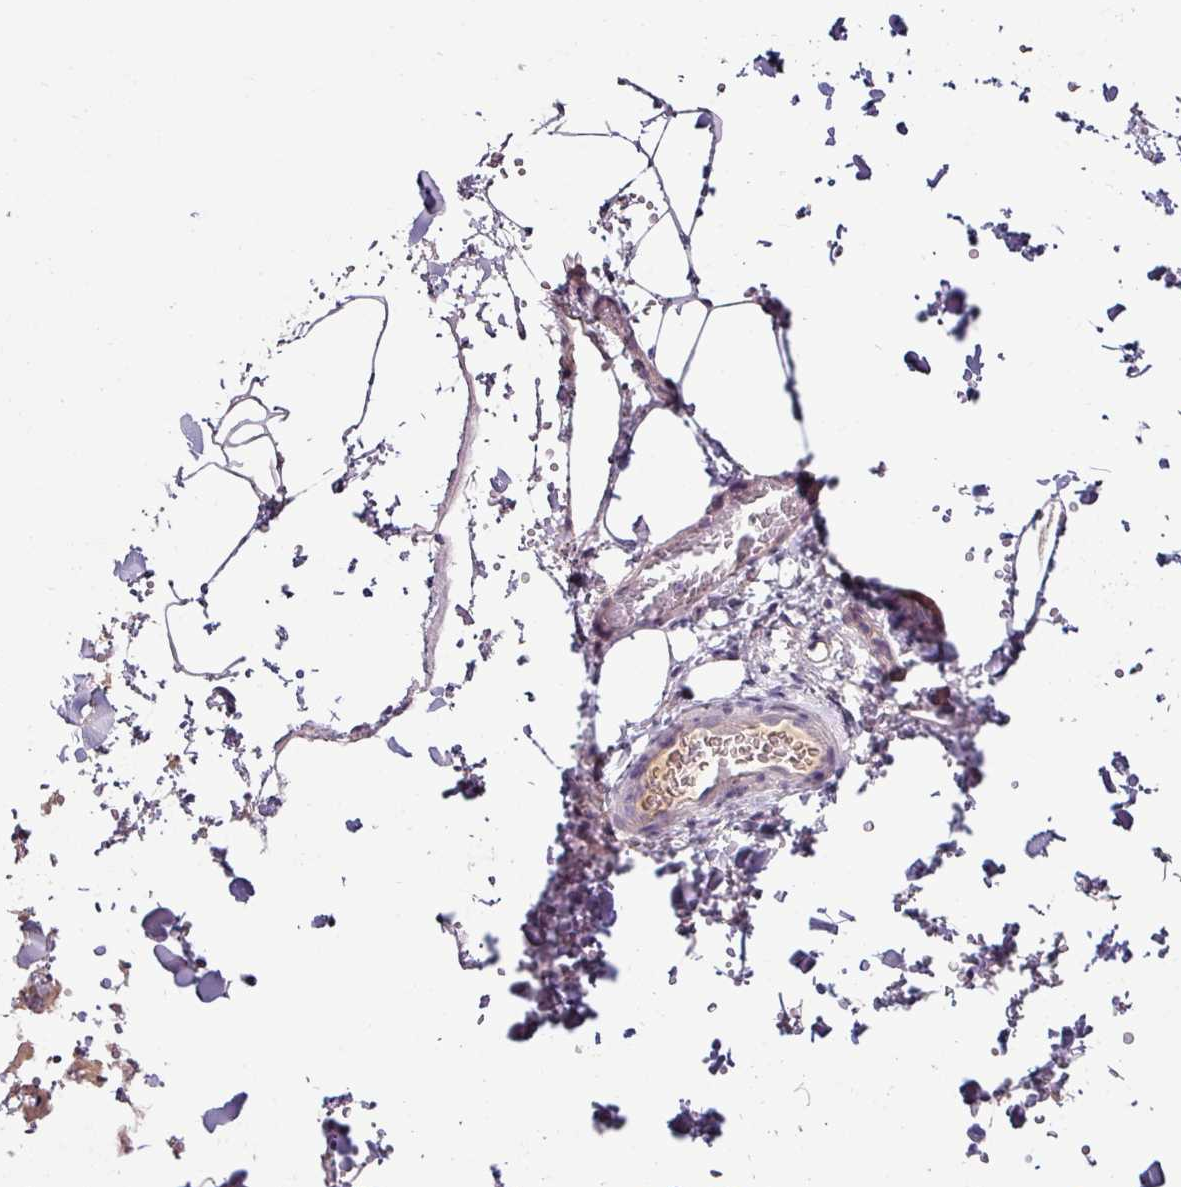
{"staining": {"intensity": "negative", "quantity": "none", "location": "none"}, "tissue": "adipose tissue", "cell_type": "Adipocytes", "image_type": "normal", "snomed": [{"axis": "morphology", "description": "Normal tissue, NOS"}, {"axis": "topography", "description": "Rectum"}, {"axis": "topography", "description": "Peripheral nerve tissue"}], "caption": "This is an immunohistochemistry (IHC) image of benign adipose tissue. There is no staining in adipocytes.", "gene": "NAPSA", "patient": {"sex": "female", "age": 69}}